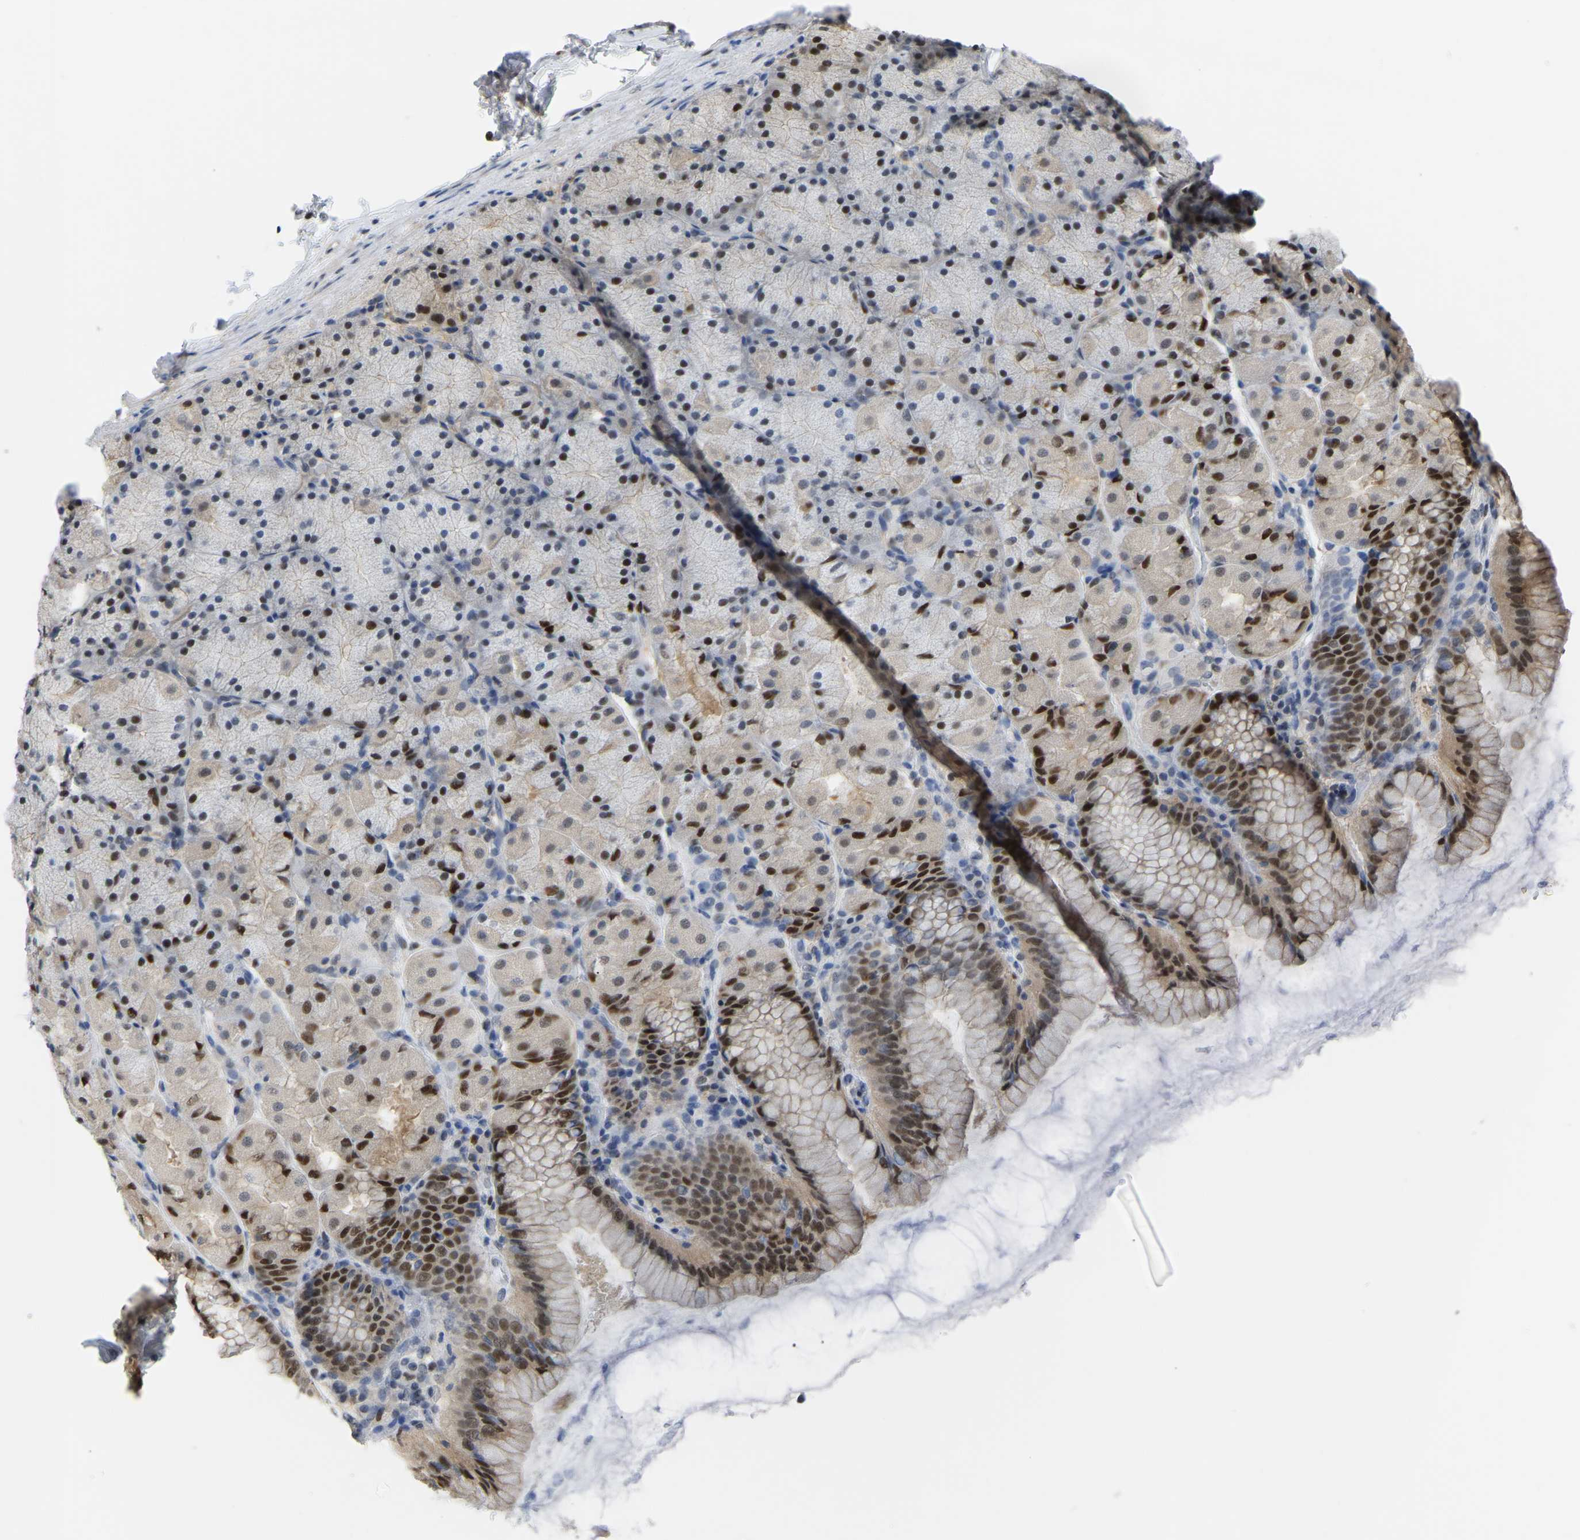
{"staining": {"intensity": "strong", "quantity": "25%-75%", "location": "nuclear"}, "tissue": "stomach", "cell_type": "Glandular cells", "image_type": "normal", "snomed": [{"axis": "morphology", "description": "Normal tissue, NOS"}, {"axis": "topography", "description": "Stomach, upper"}], "caption": "This image reveals immunohistochemistry (IHC) staining of unremarkable stomach, with high strong nuclear staining in about 25%-75% of glandular cells.", "gene": "KLRG2", "patient": {"sex": "female", "age": 56}}